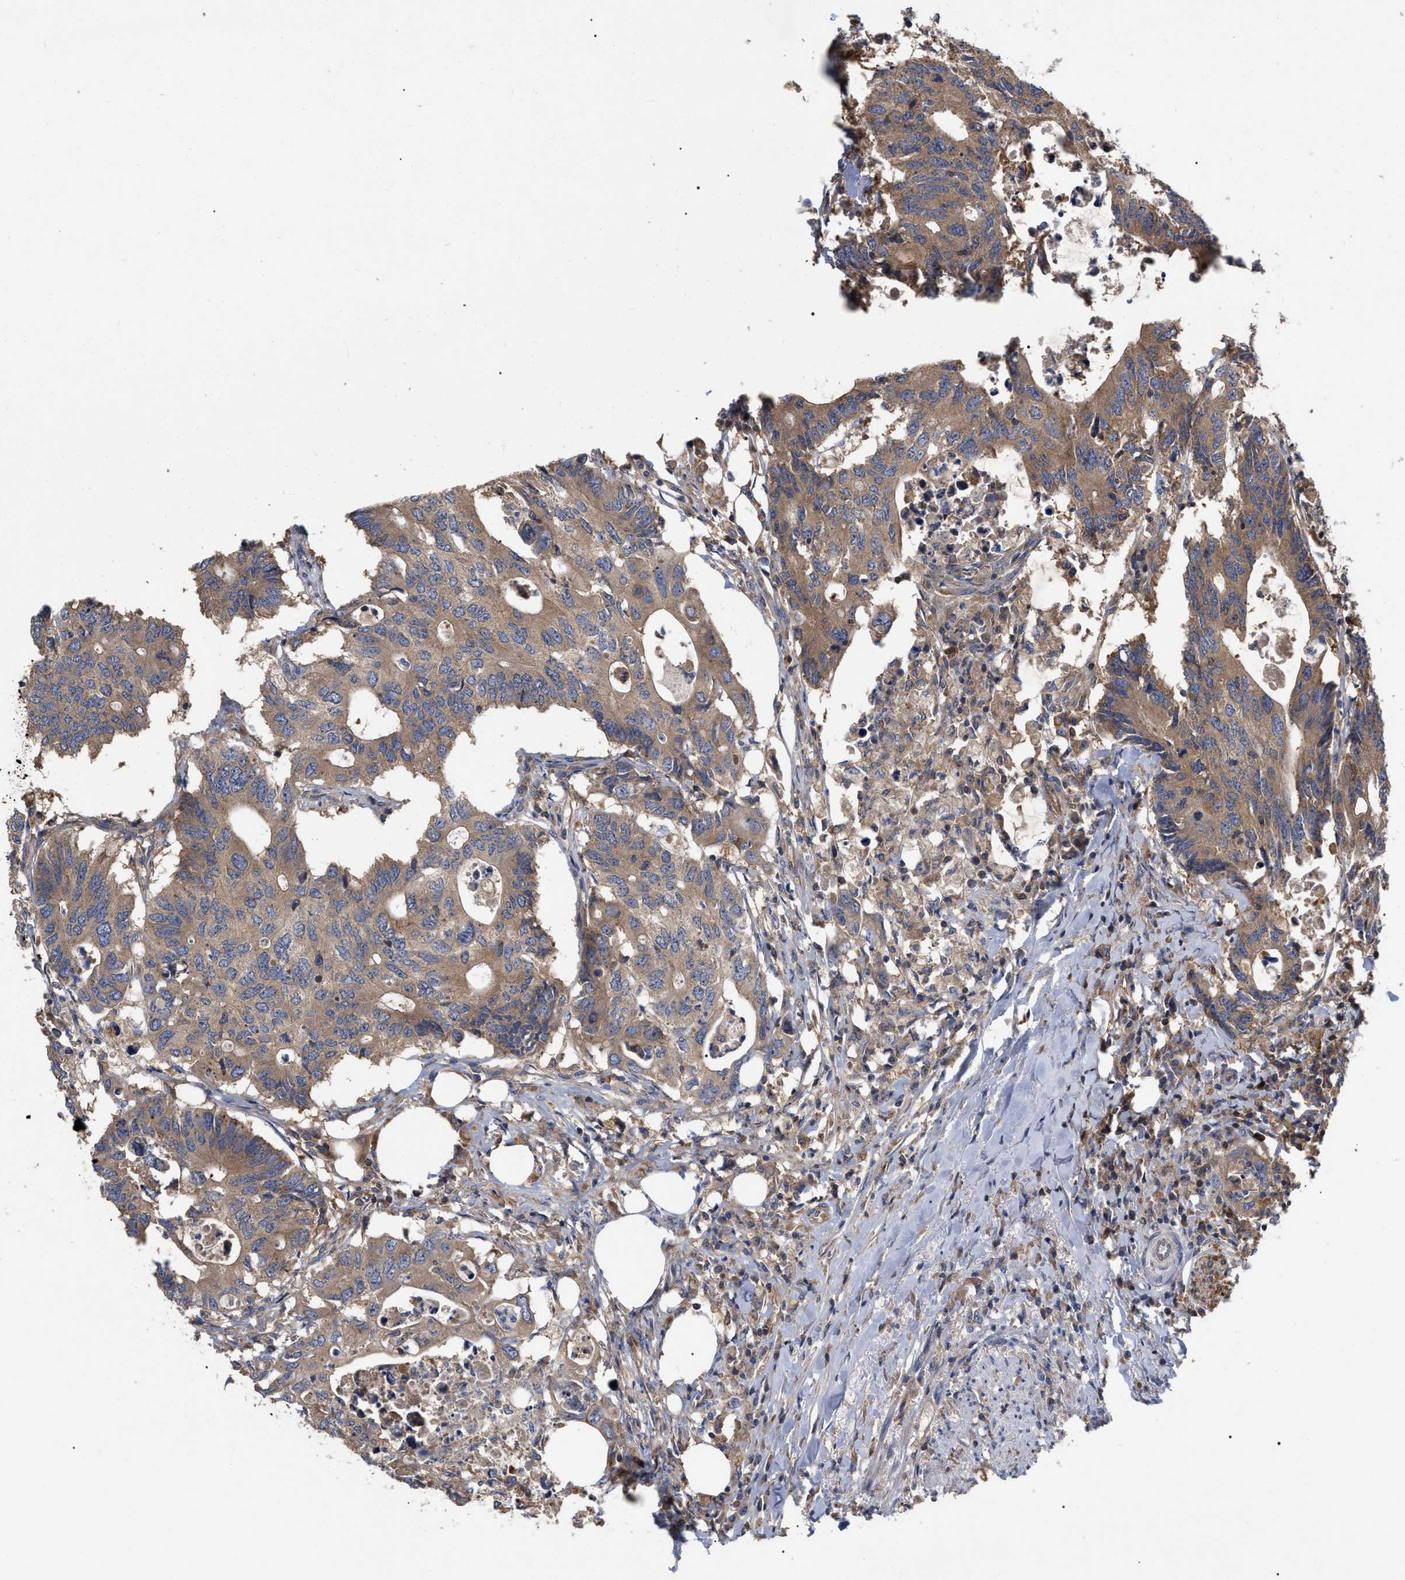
{"staining": {"intensity": "weak", "quantity": ">75%", "location": "cytoplasmic/membranous"}, "tissue": "colorectal cancer", "cell_type": "Tumor cells", "image_type": "cancer", "snomed": [{"axis": "morphology", "description": "Adenocarcinoma, NOS"}, {"axis": "topography", "description": "Colon"}], "caption": "Adenocarcinoma (colorectal) stained with a brown dye demonstrates weak cytoplasmic/membranous positive staining in approximately >75% of tumor cells.", "gene": "RAP1GDS1", "patient": {"sex": "male", "age": 71}}